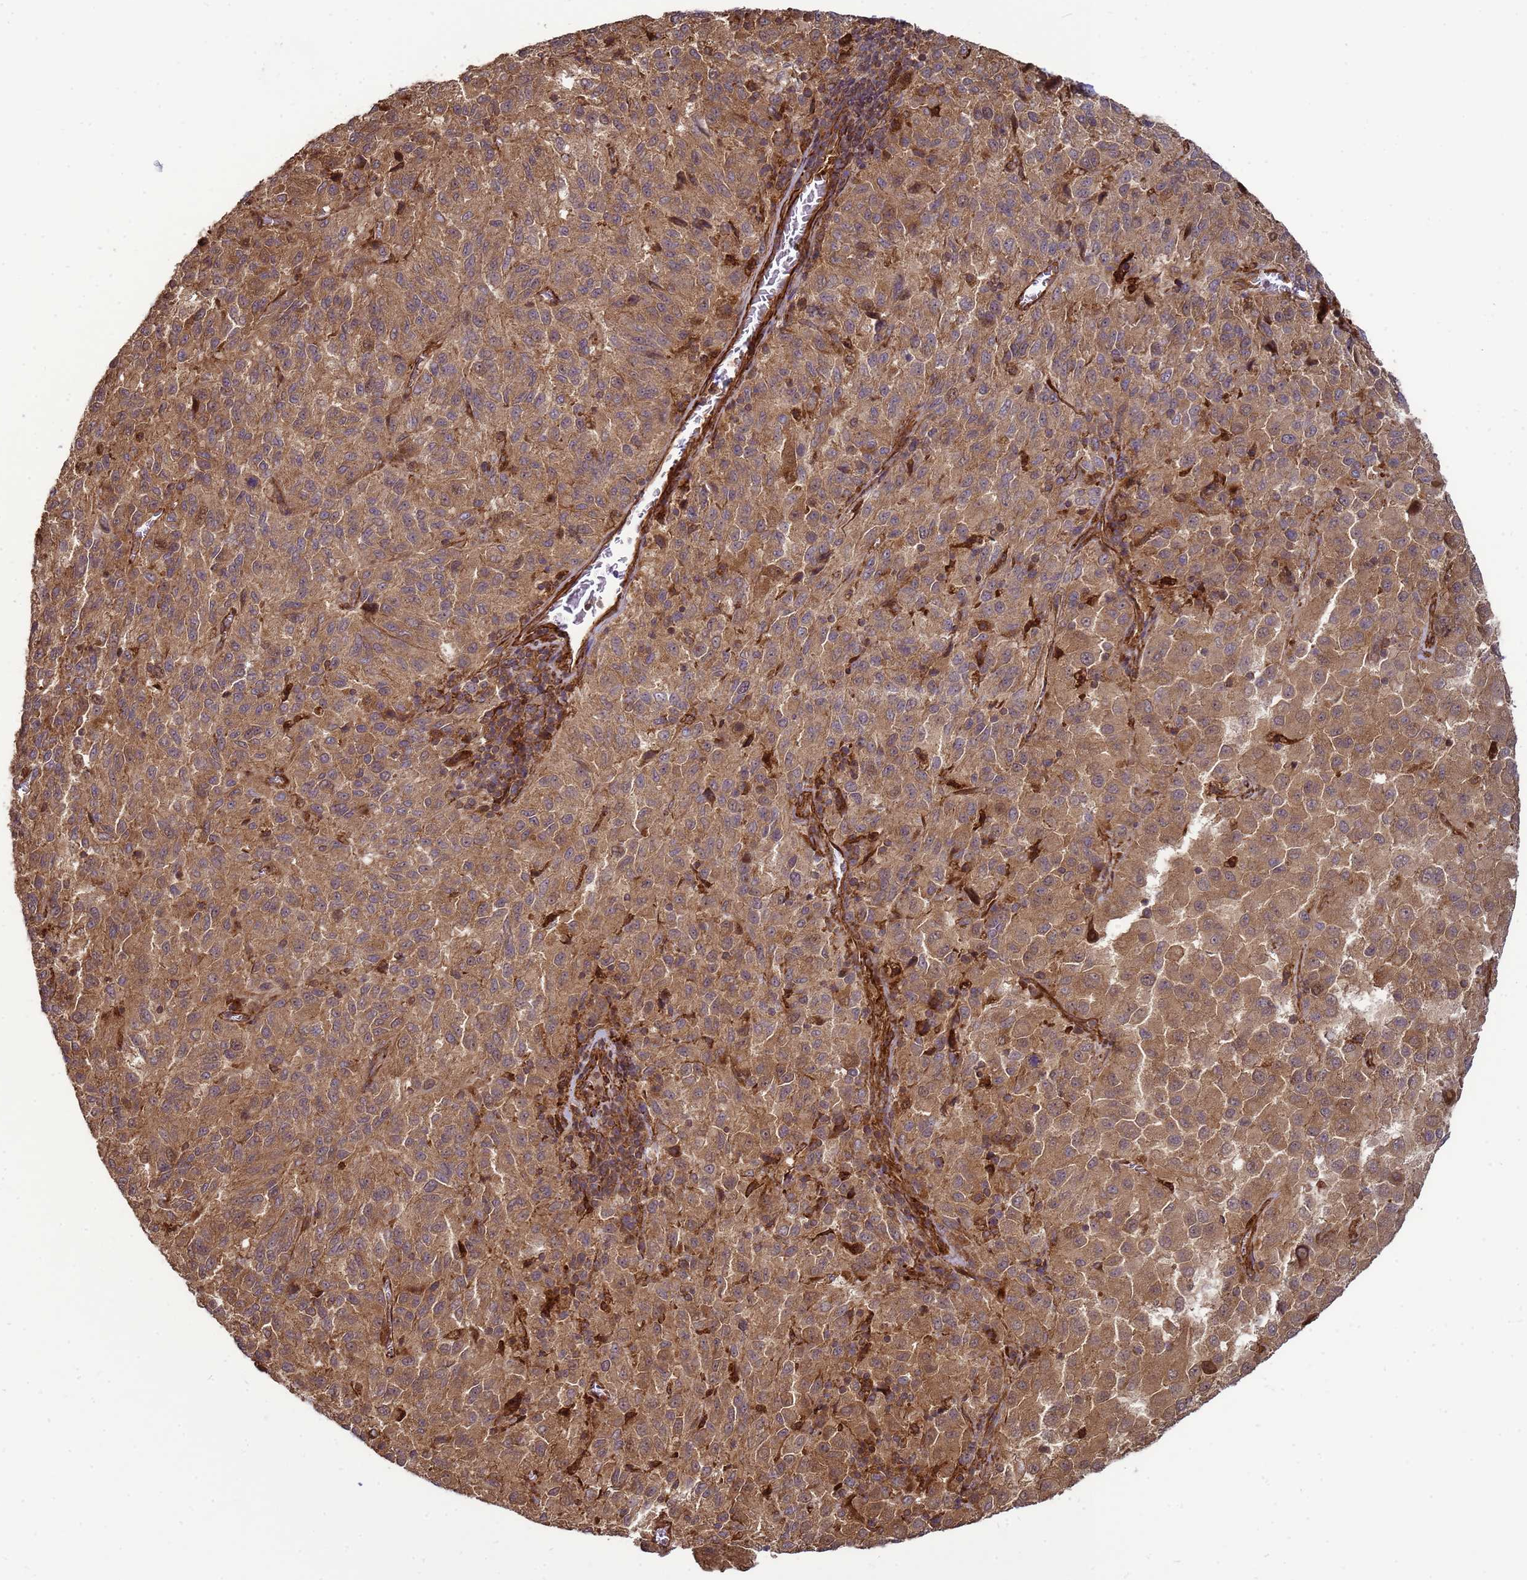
{"staining": {"intensity": "moderate", "quantity": ">75%", "location": "cytoplasmic/membranous"}, "tissue": "melanoma", "cell_type": "Tumor cells", "image_type": "cancer", "snomed": [{"axis": "morphology", "description": "Malignant melanoma, Metastatic site"}, {"axis": "topography", "description": "Lung"}], "caption": "Malignant melanoma (metastatic site) stained with a protein marker demonstrates moderate staining in tumor cells.", "gene": "CNOT1", "patient": {"sex": "male", "age": 64}}